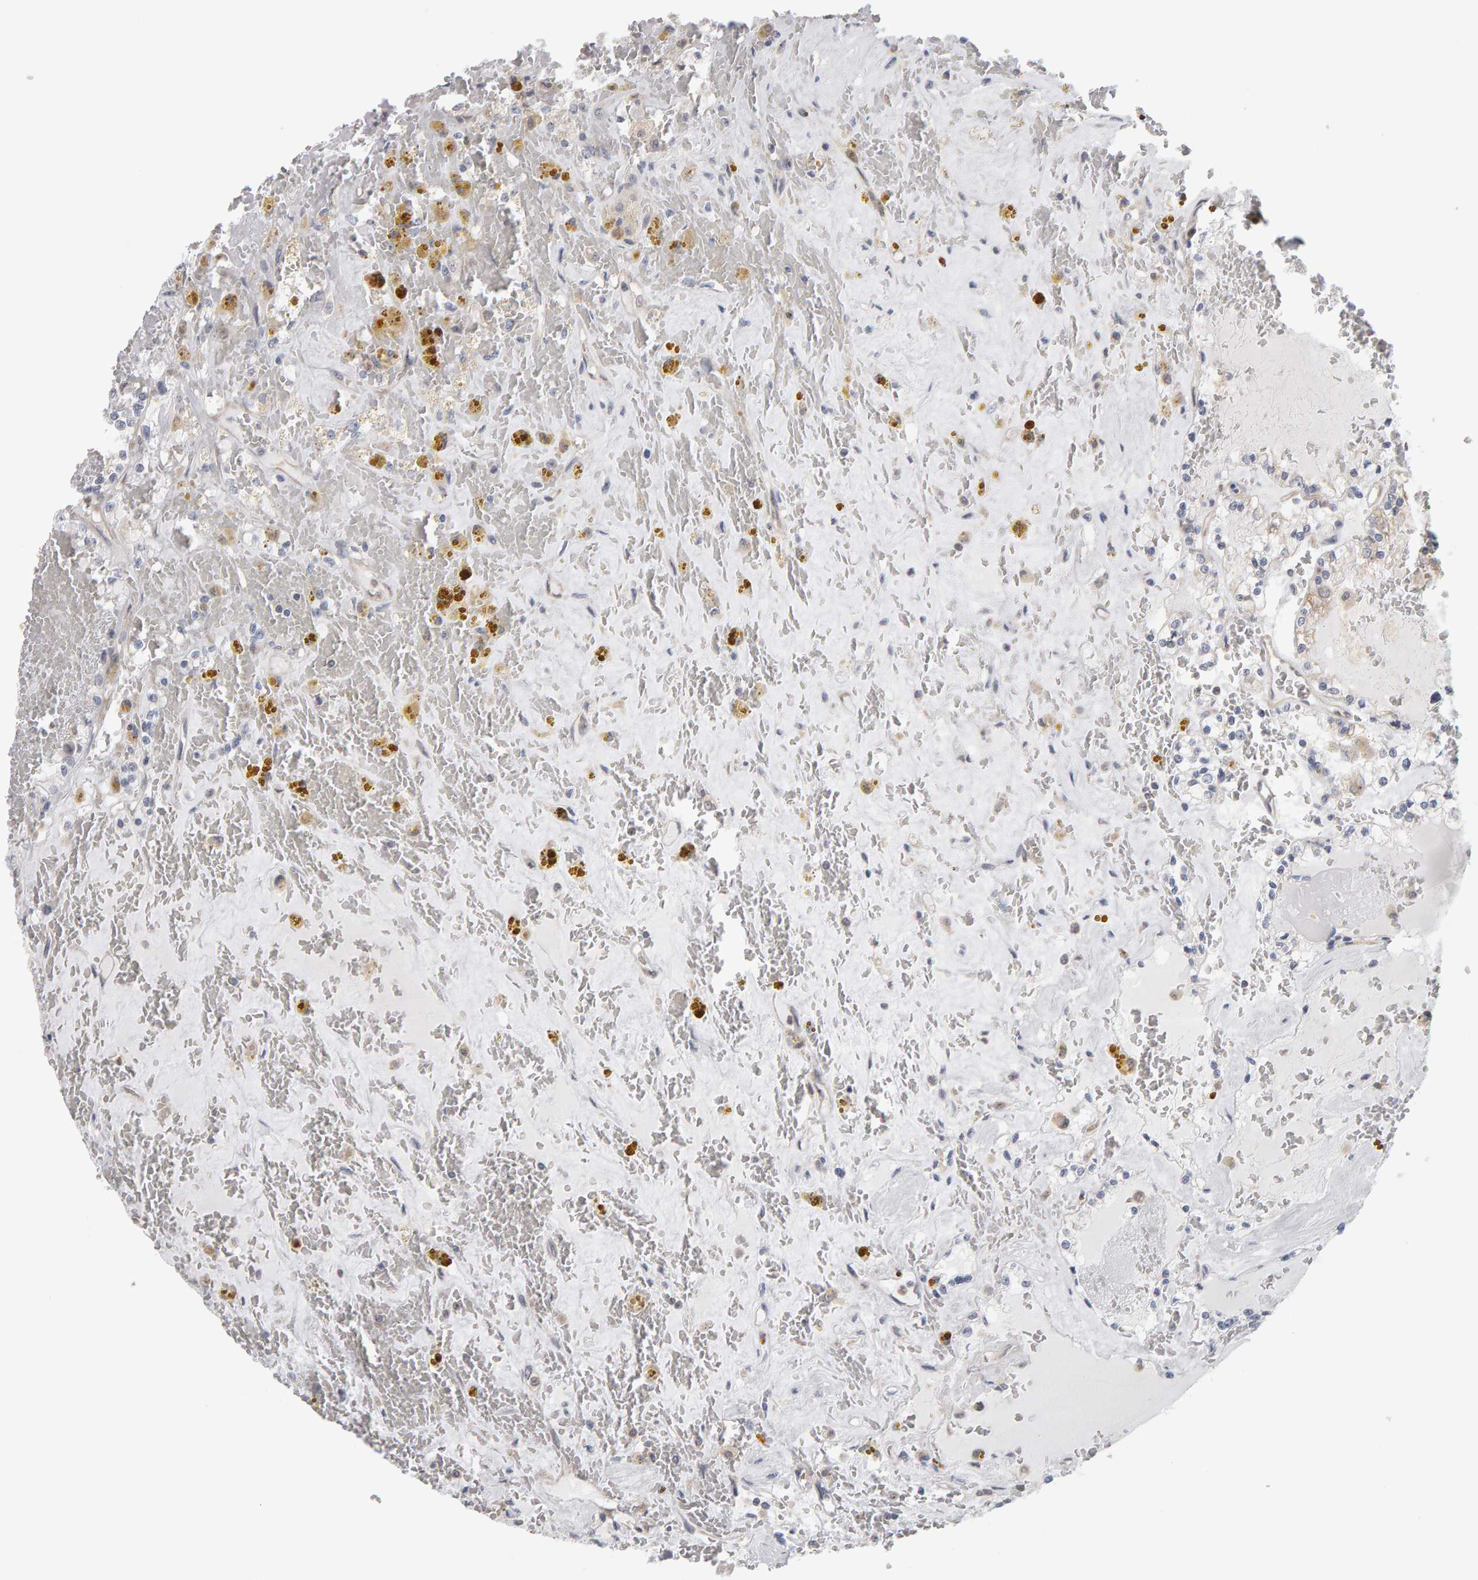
{"staining": {"intensity": "weak", "quantity": "<25%", "location": "cytoplasmic/membranous"}, "tissue": "renal cancer", "cell_type": "Tumor cells", "image_type": "cancer", "snomed": [{"axis": "morphology", "description": "Adenocarcinoma, NOS"}, {"axis": "topography", "description": "Kidney"}], "caption": "The image displays no staining of tumor cells in renal cancer (adenocarcinoma). Brightfield microscopy of immunohistochemistry (IHC) stained with DAB (3,3'-diaminobenzidine) (brown) and hematoxylin (blue), captured at high magnification.", "gene": "MSRA", "patient": {"sex": "female", "age": 56}}